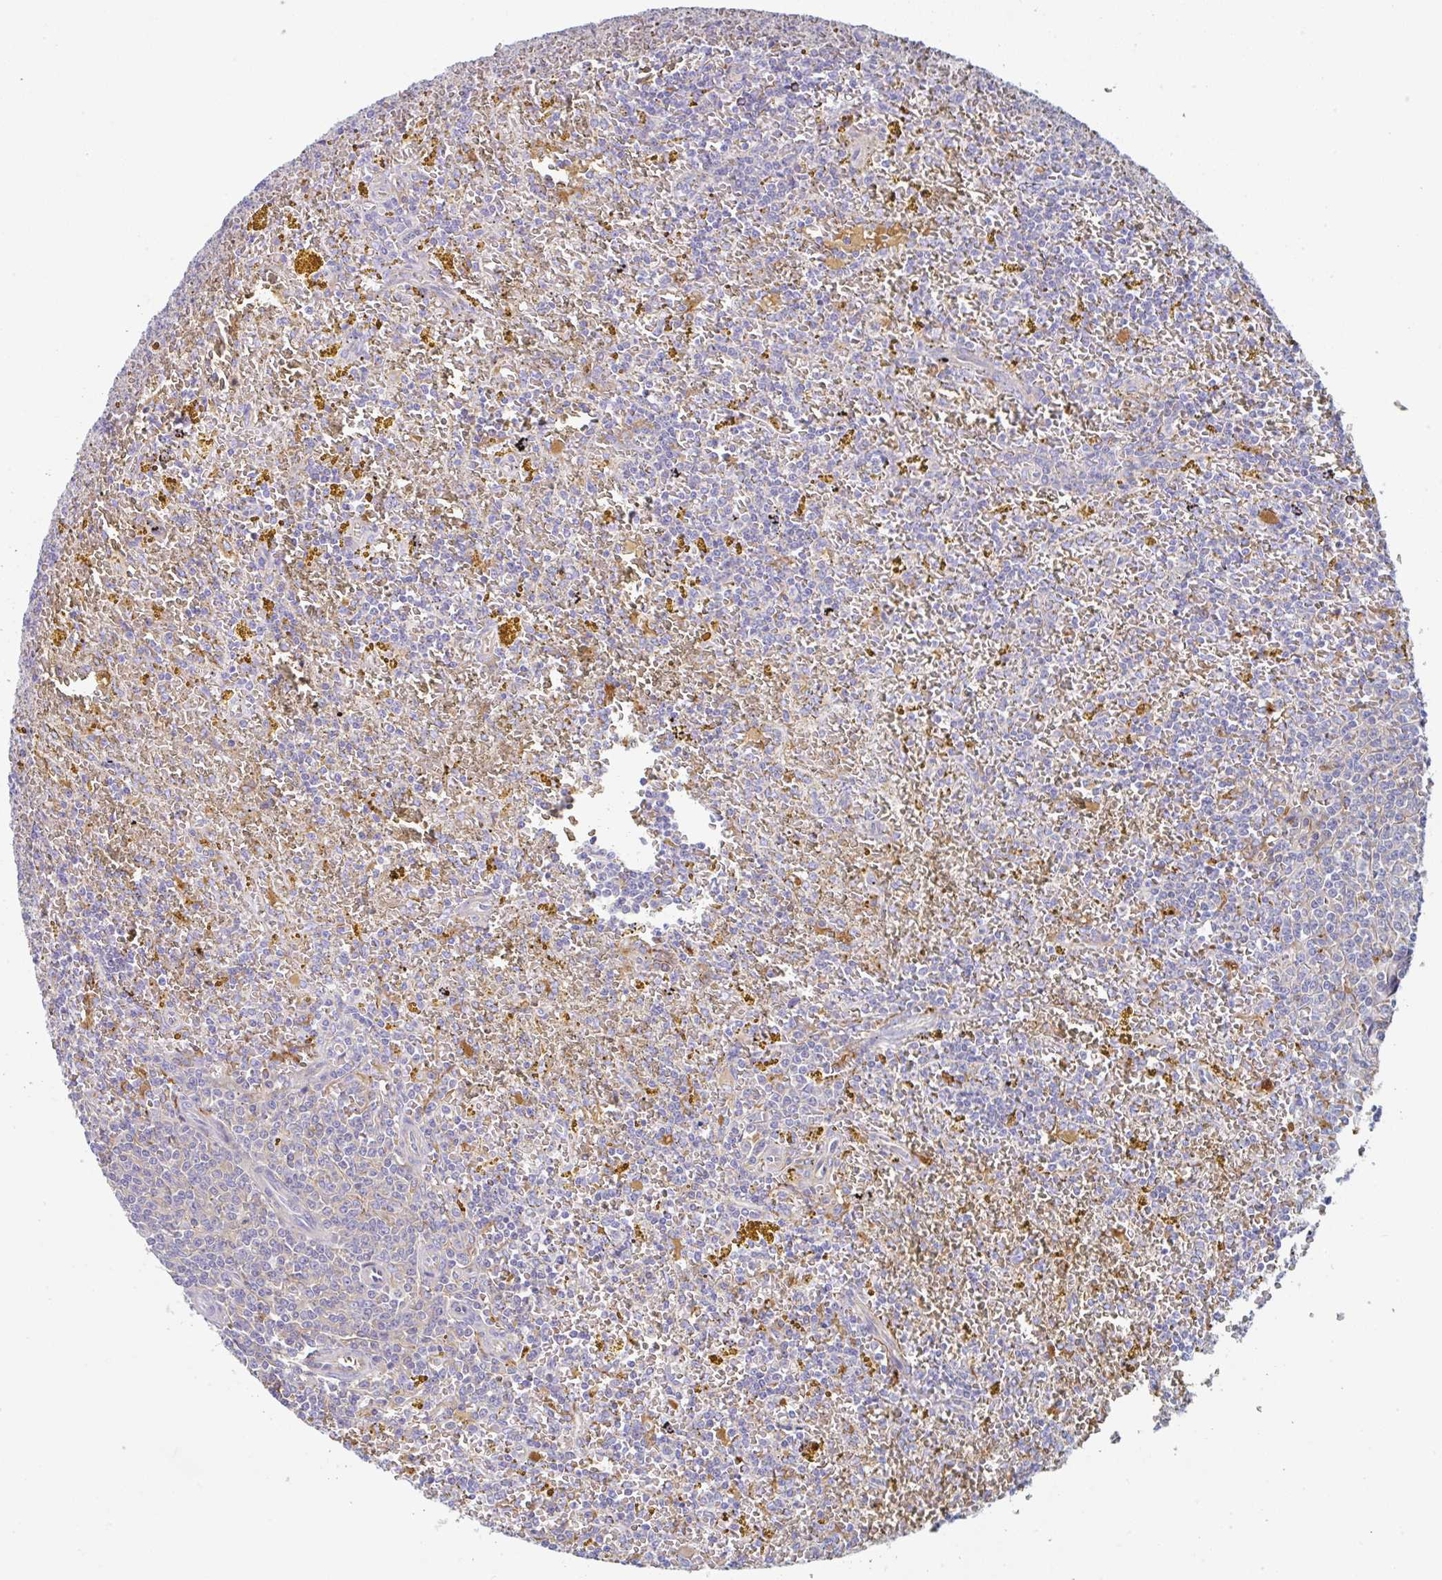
{"staining": {"intensity": "negative", "quantity": "none", "location": "none"}, "tissue": "lymphoma", "cell_type": "Tumor cells", "image_type": "cancer", "snomed": [{"axis": "morphology", "description": "Malignant lymphoma, non-Hodgkin's type, Low grade"}, {"axis": "topography", "description": "Spleen"}, {"axis": "topography", "description": "Lymph node"}], "caption": "An immunohistochemistry (IHC) image of lymphoma is shown. There is no staining in tumor cells of lymphoma.", "gene": "AMPD2", "patient": {"sex": "female", "age": 66}}